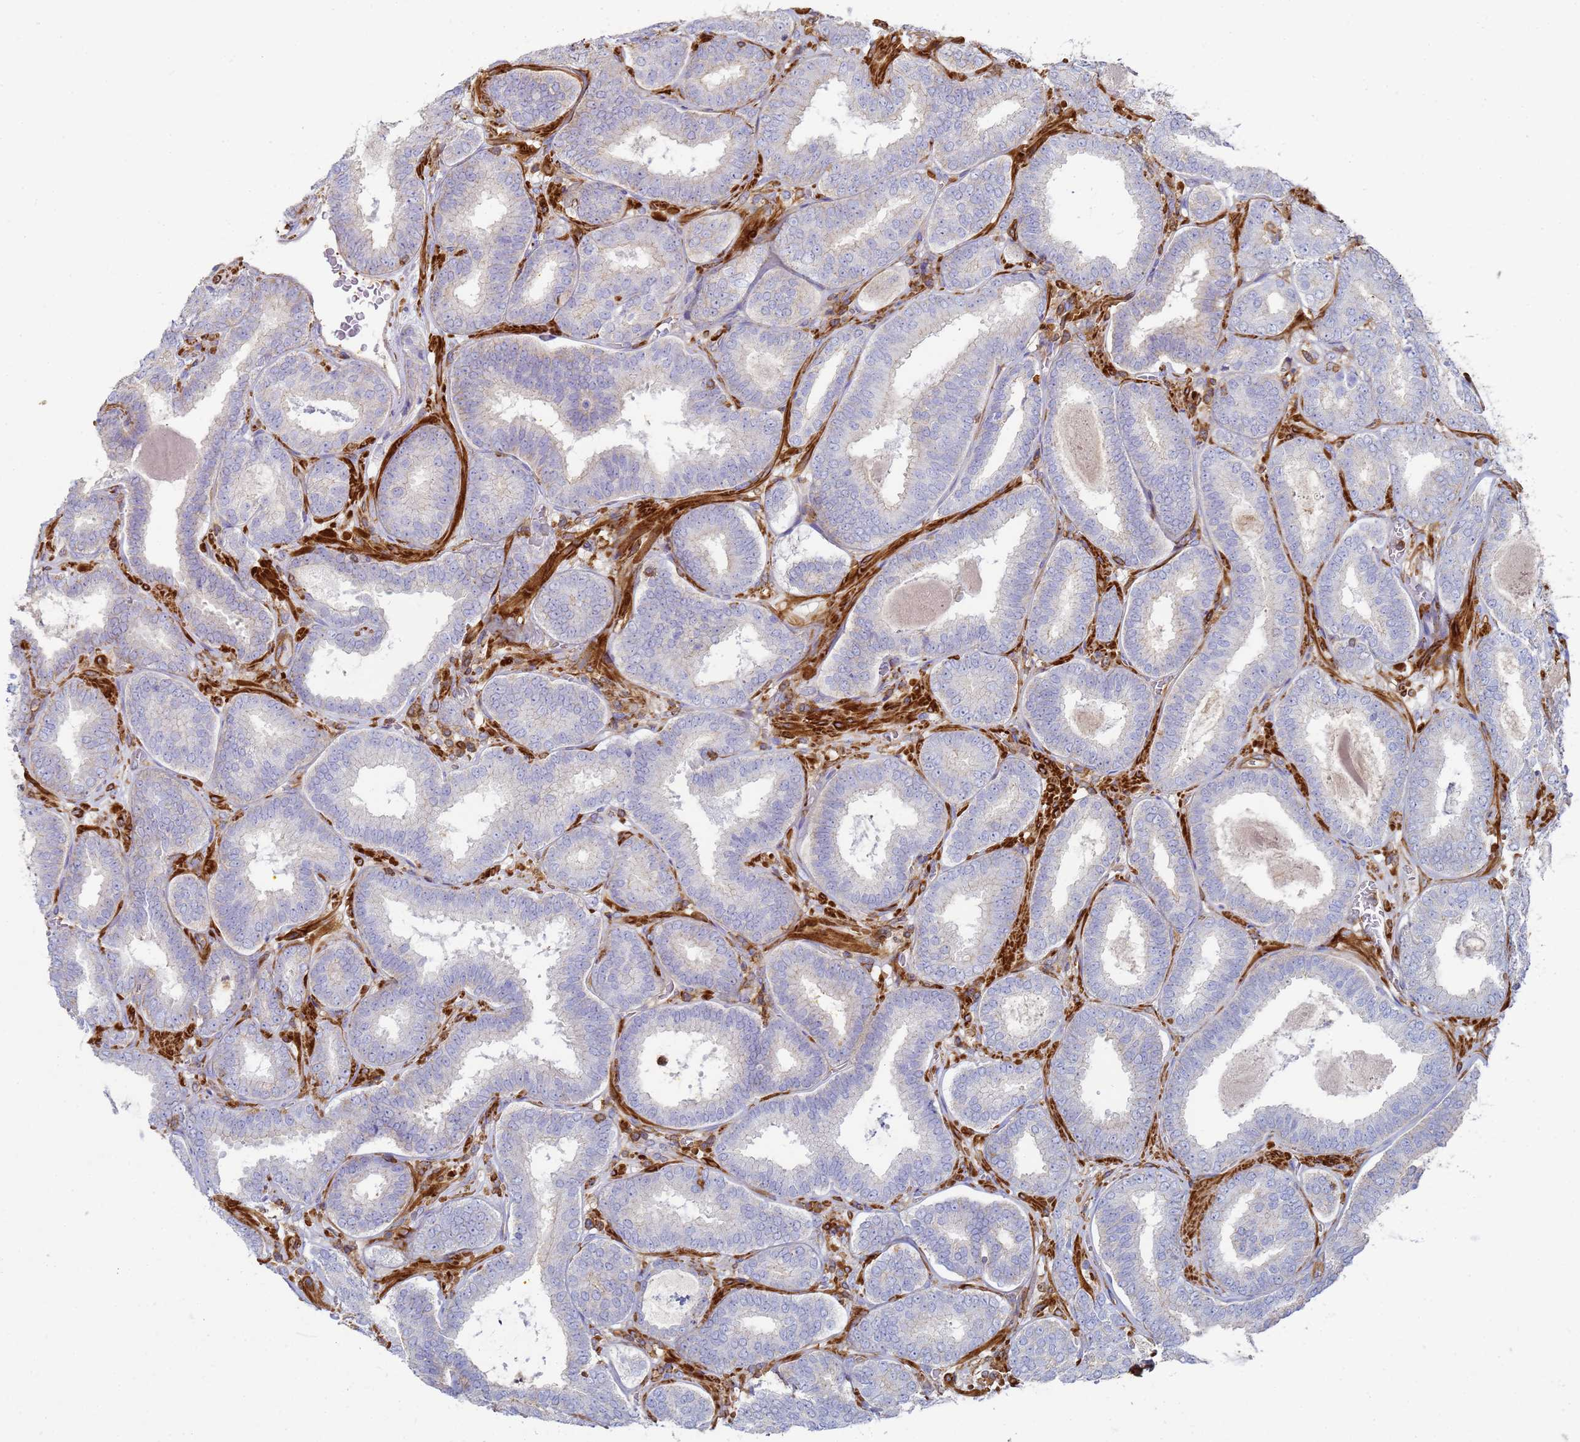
{"staining": {"intensity": "negative", "quantity": "none", "location": "none"}, "tissue": "prostate cancer", "cell_type": "Tumor cells", "image_type": "cancer", "snomed": [{"axis": "morphology", "description": "Adenocarcinoma, High grade"}, {"axis": "topography", "description": "Prostate"}], "caption": "There is no significant positivity in tumor cells of prostate adenocarcinoma (high-grade).", "gene": "ACTB", "patient": {"sex": "male", "age": 72}}